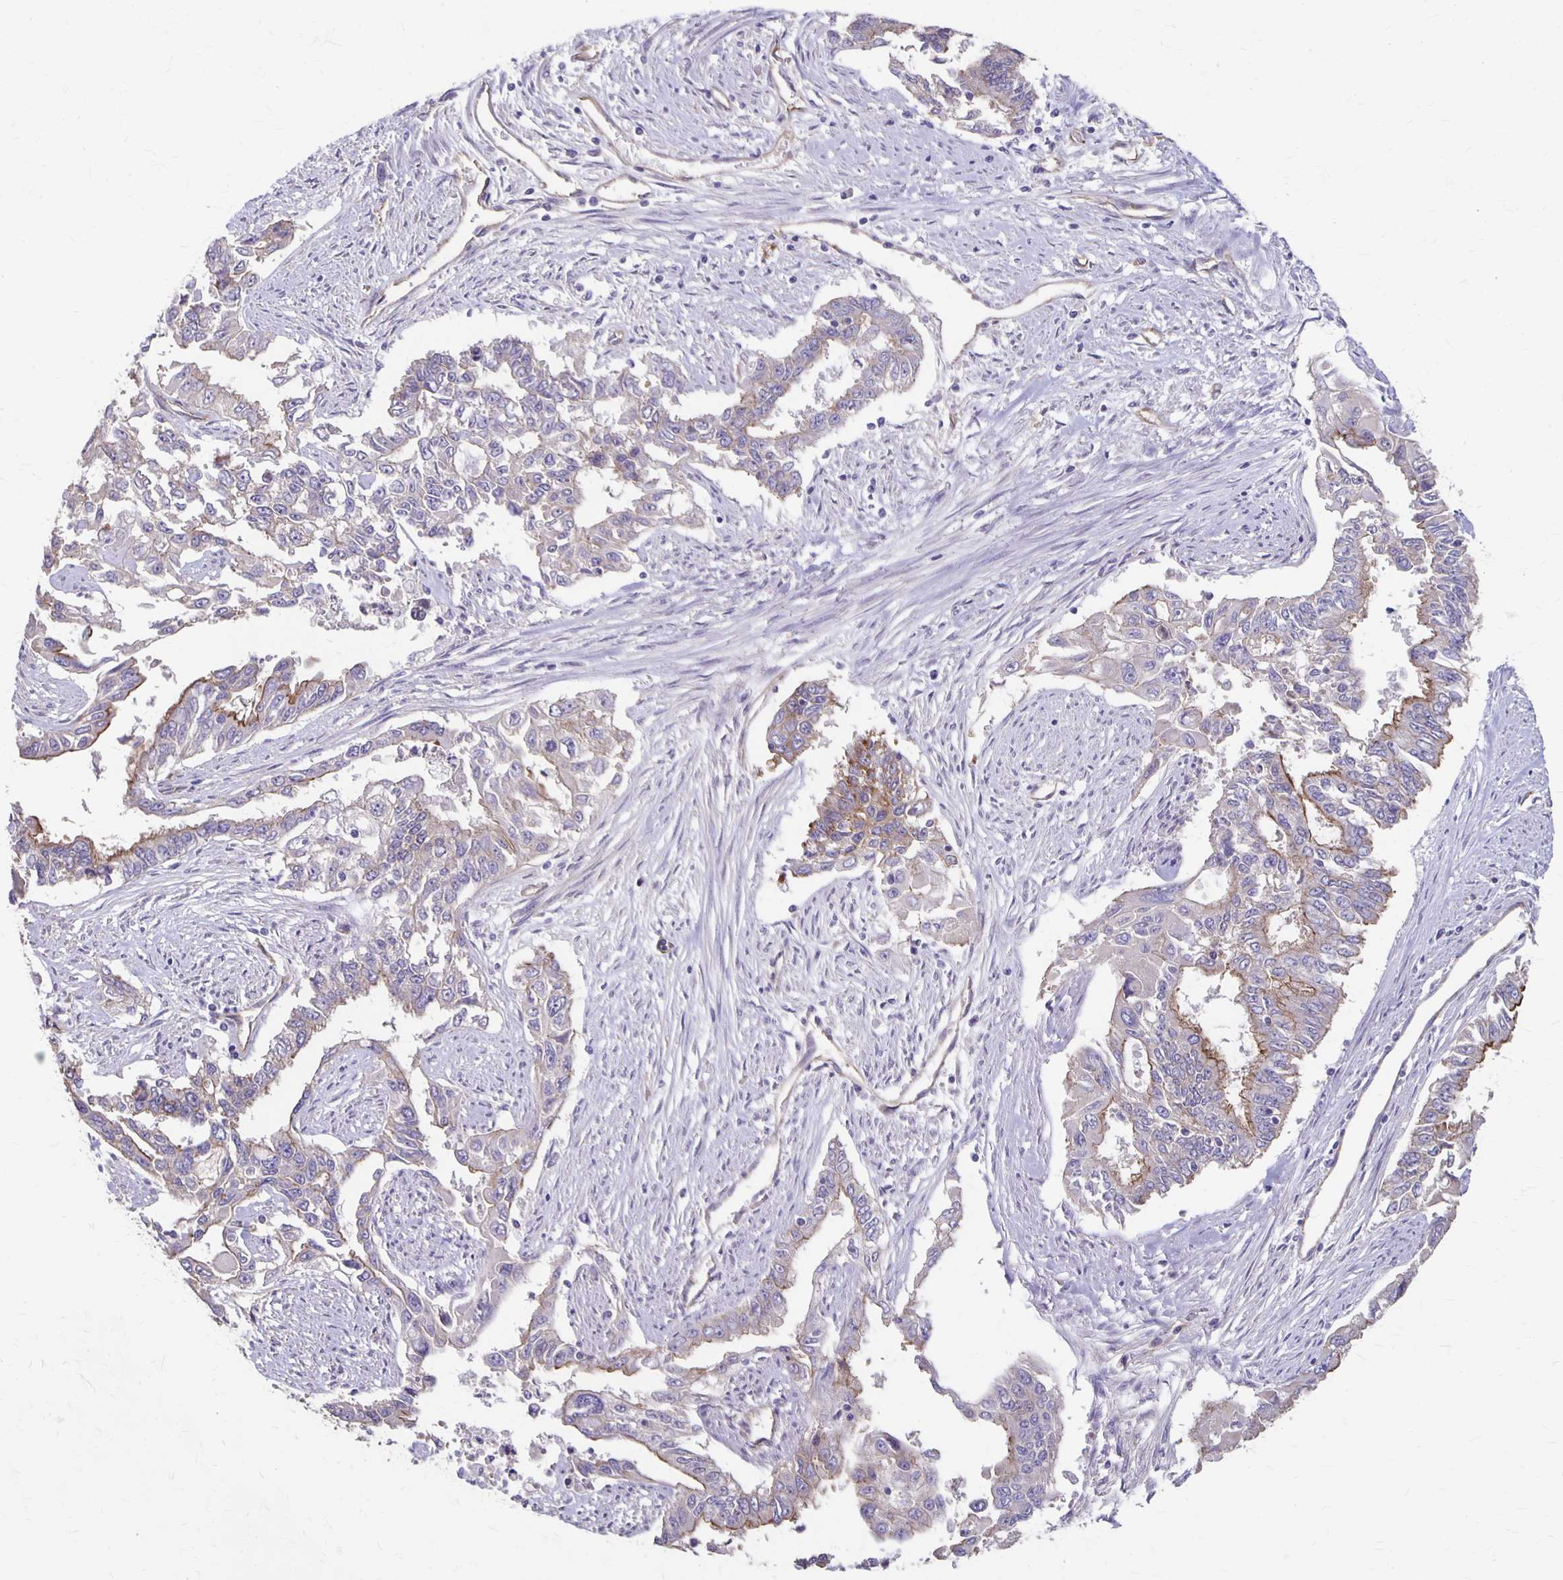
{"staining": {"intensity": "moderate", "quantity": "<25%", "location": "cytoplasmic/membranous"}, "tissue": "endometrial cancer", "cell_type": "Tumor cells", "image_type": "cancer", "snomed": [{"axis": "morphology", "description": "Adenocarcinoma, NOS"}, {"axis": "topography", "description": "Uterus"}], "caption": "A photomicrograph showing moderate cytoplasmic/membranous positivity in approximately <25% of tumor cells in adenocarcinoma (endometrial), as visualized by brown immunohistochemical staining.", "gene": "PPP1R3E", "patient": {"sex": "female", "age": 59}}